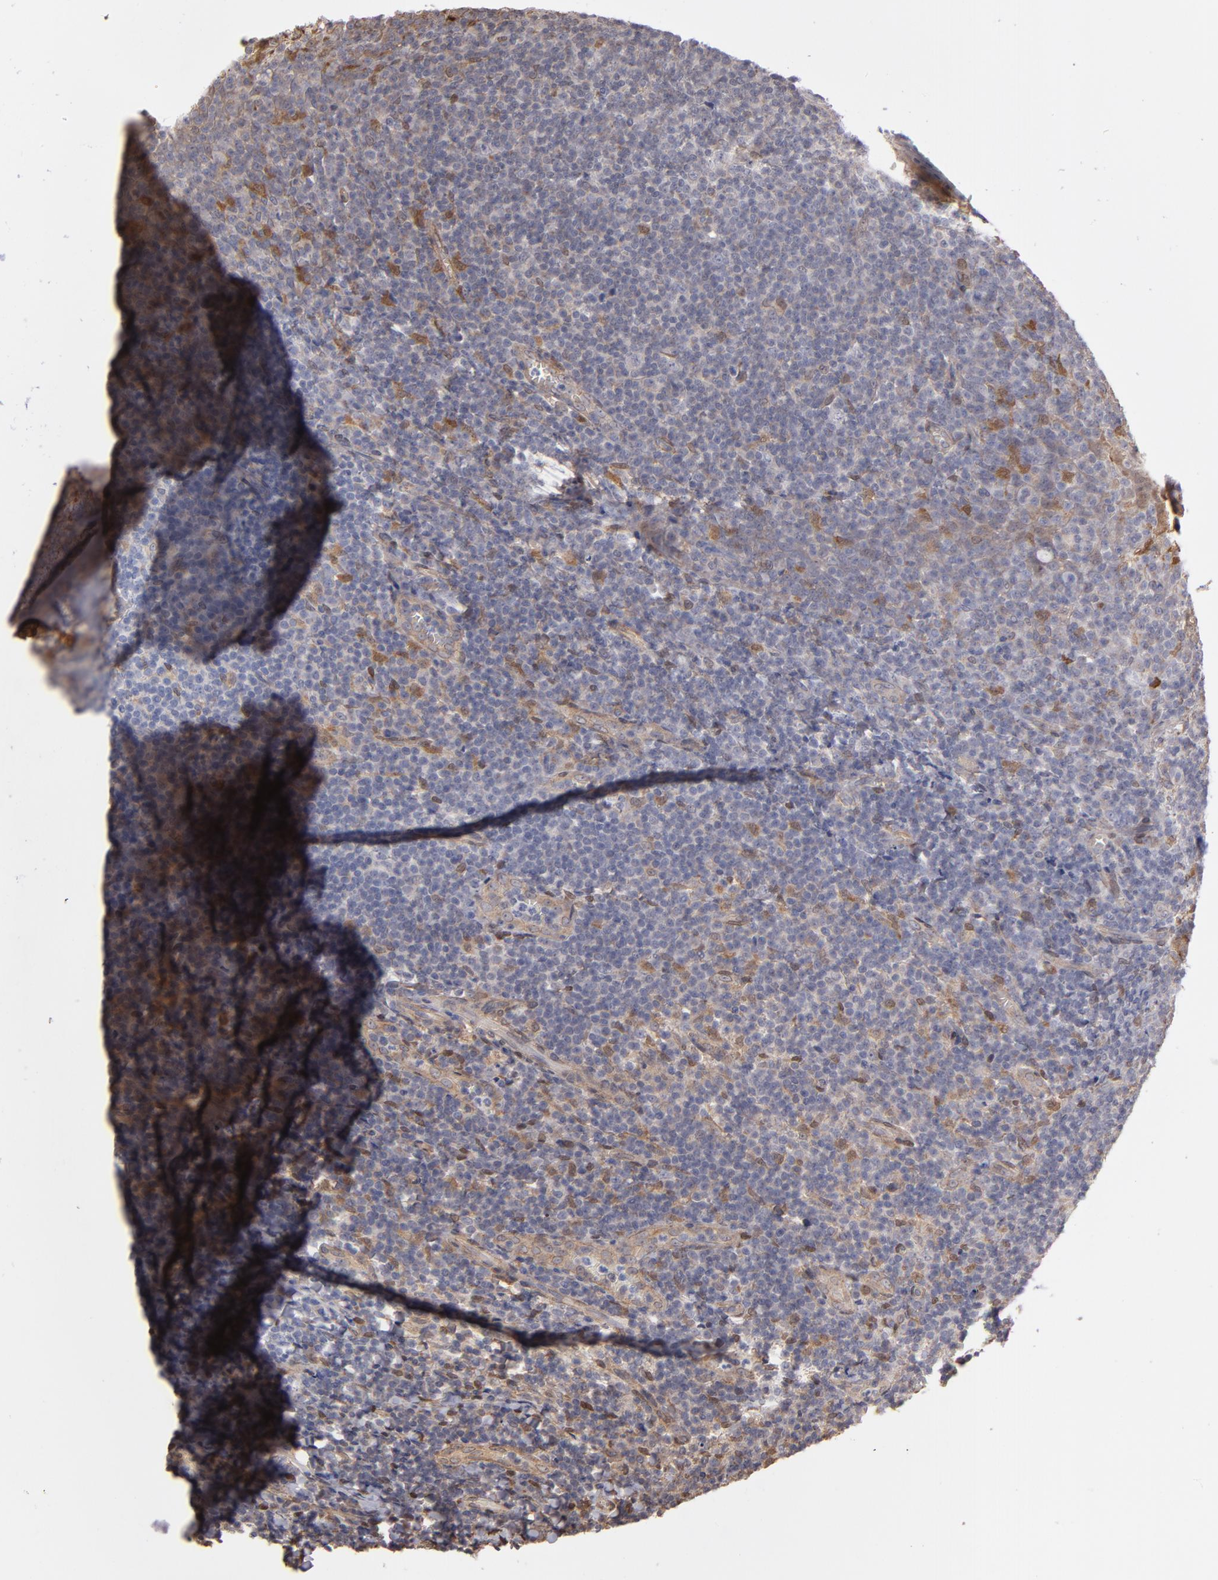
{"staining": {"intensity": "weak", "quantity": "<25%", "location": "cytoplasmic/membranous"}, "tissue": "tonsil", "cell_type": "Germinal center cells", "image_type": "normal", "snomed": [{"axis": "morphology", "description": "Normal tissue, NOS"}, {"axis": "topography", "description": "Tonsil"}], "caption": "The histopathology image shows no significant staining in germinal center cells of tonsil. (Brightfield microscopy of DAB immunohistochemistry (IHC) at high magnification).", "gene": "NDRG2", "patient": {"sex": "male", "age": 31}}